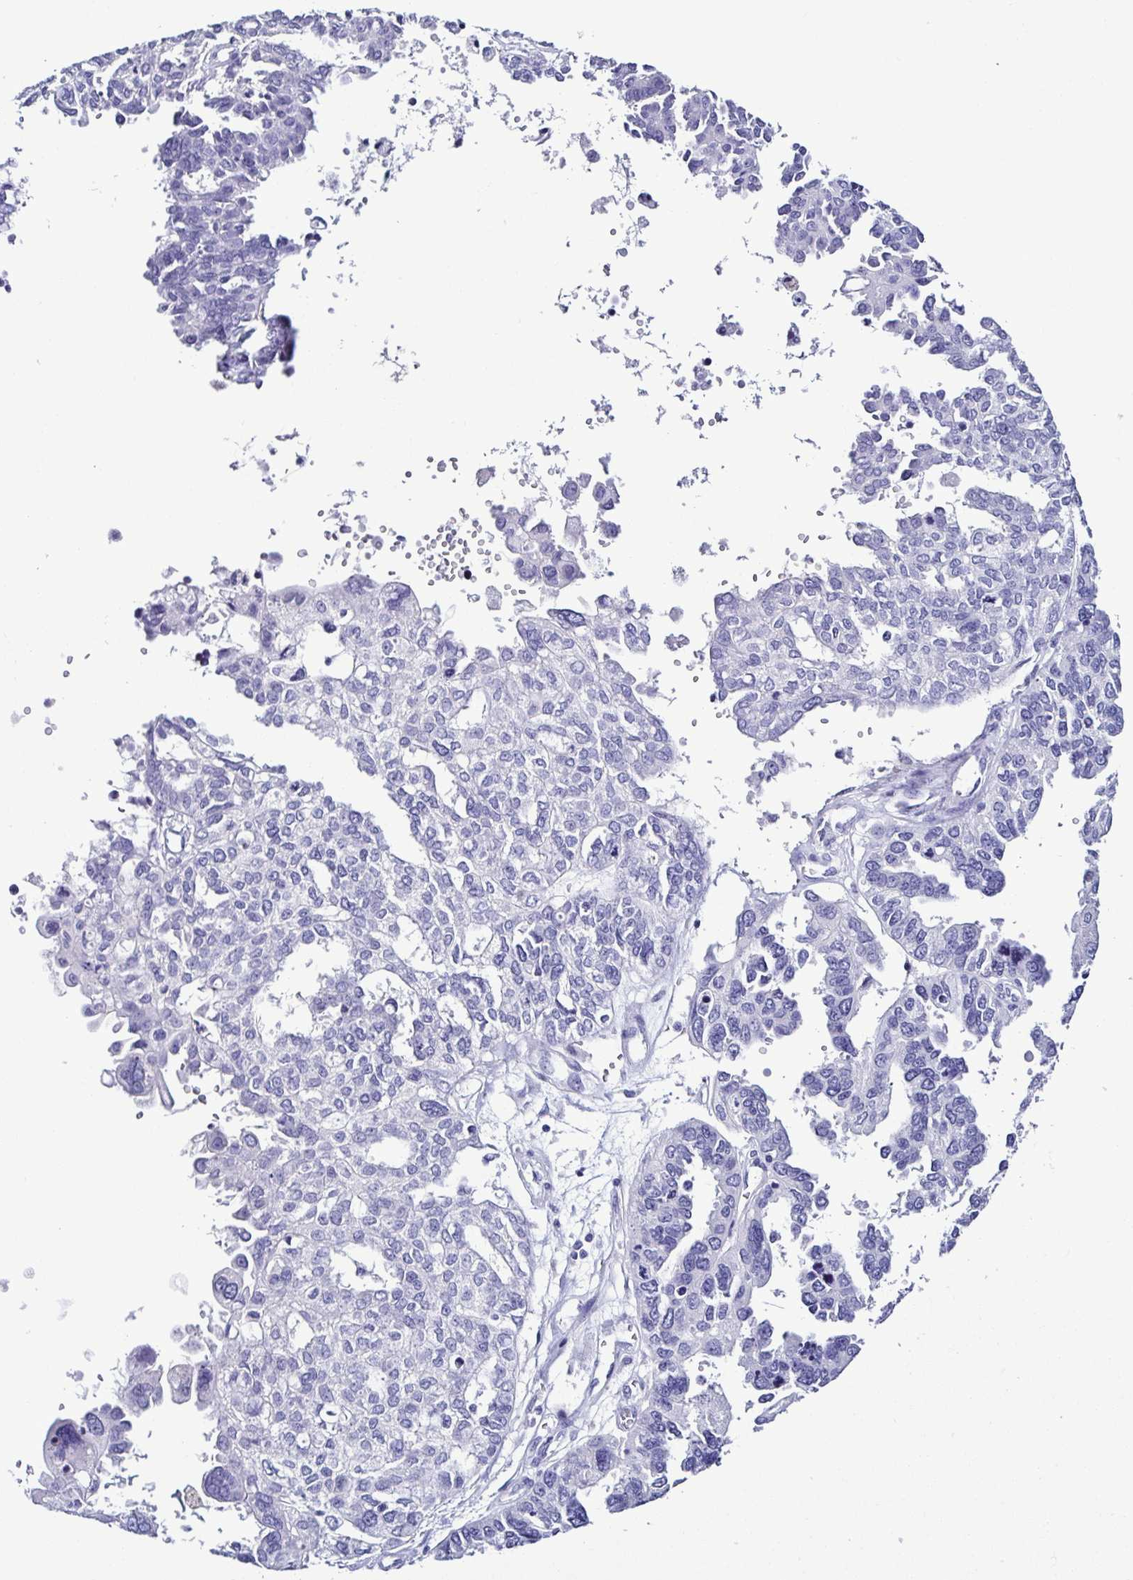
{"staining": {"intensity": "negative", "quantity": "none", "location": "none"}, "tissue": "ovarian cancer", "cell_type": "Tumor cells", "image_type": "cancer", "snomed": [{"axis": "morphology", "description": "Cystadenocarcinoma, serous, NOS"}, {"axis": "topography", "description": "Ovary"}], "caption": "IHC photomicrograph of ovarian cancer stained for a protein (brown), which reveals no positivity in tumor cells.", "gene": "SRL", "patient": {"sex": "female", "age": 53}}